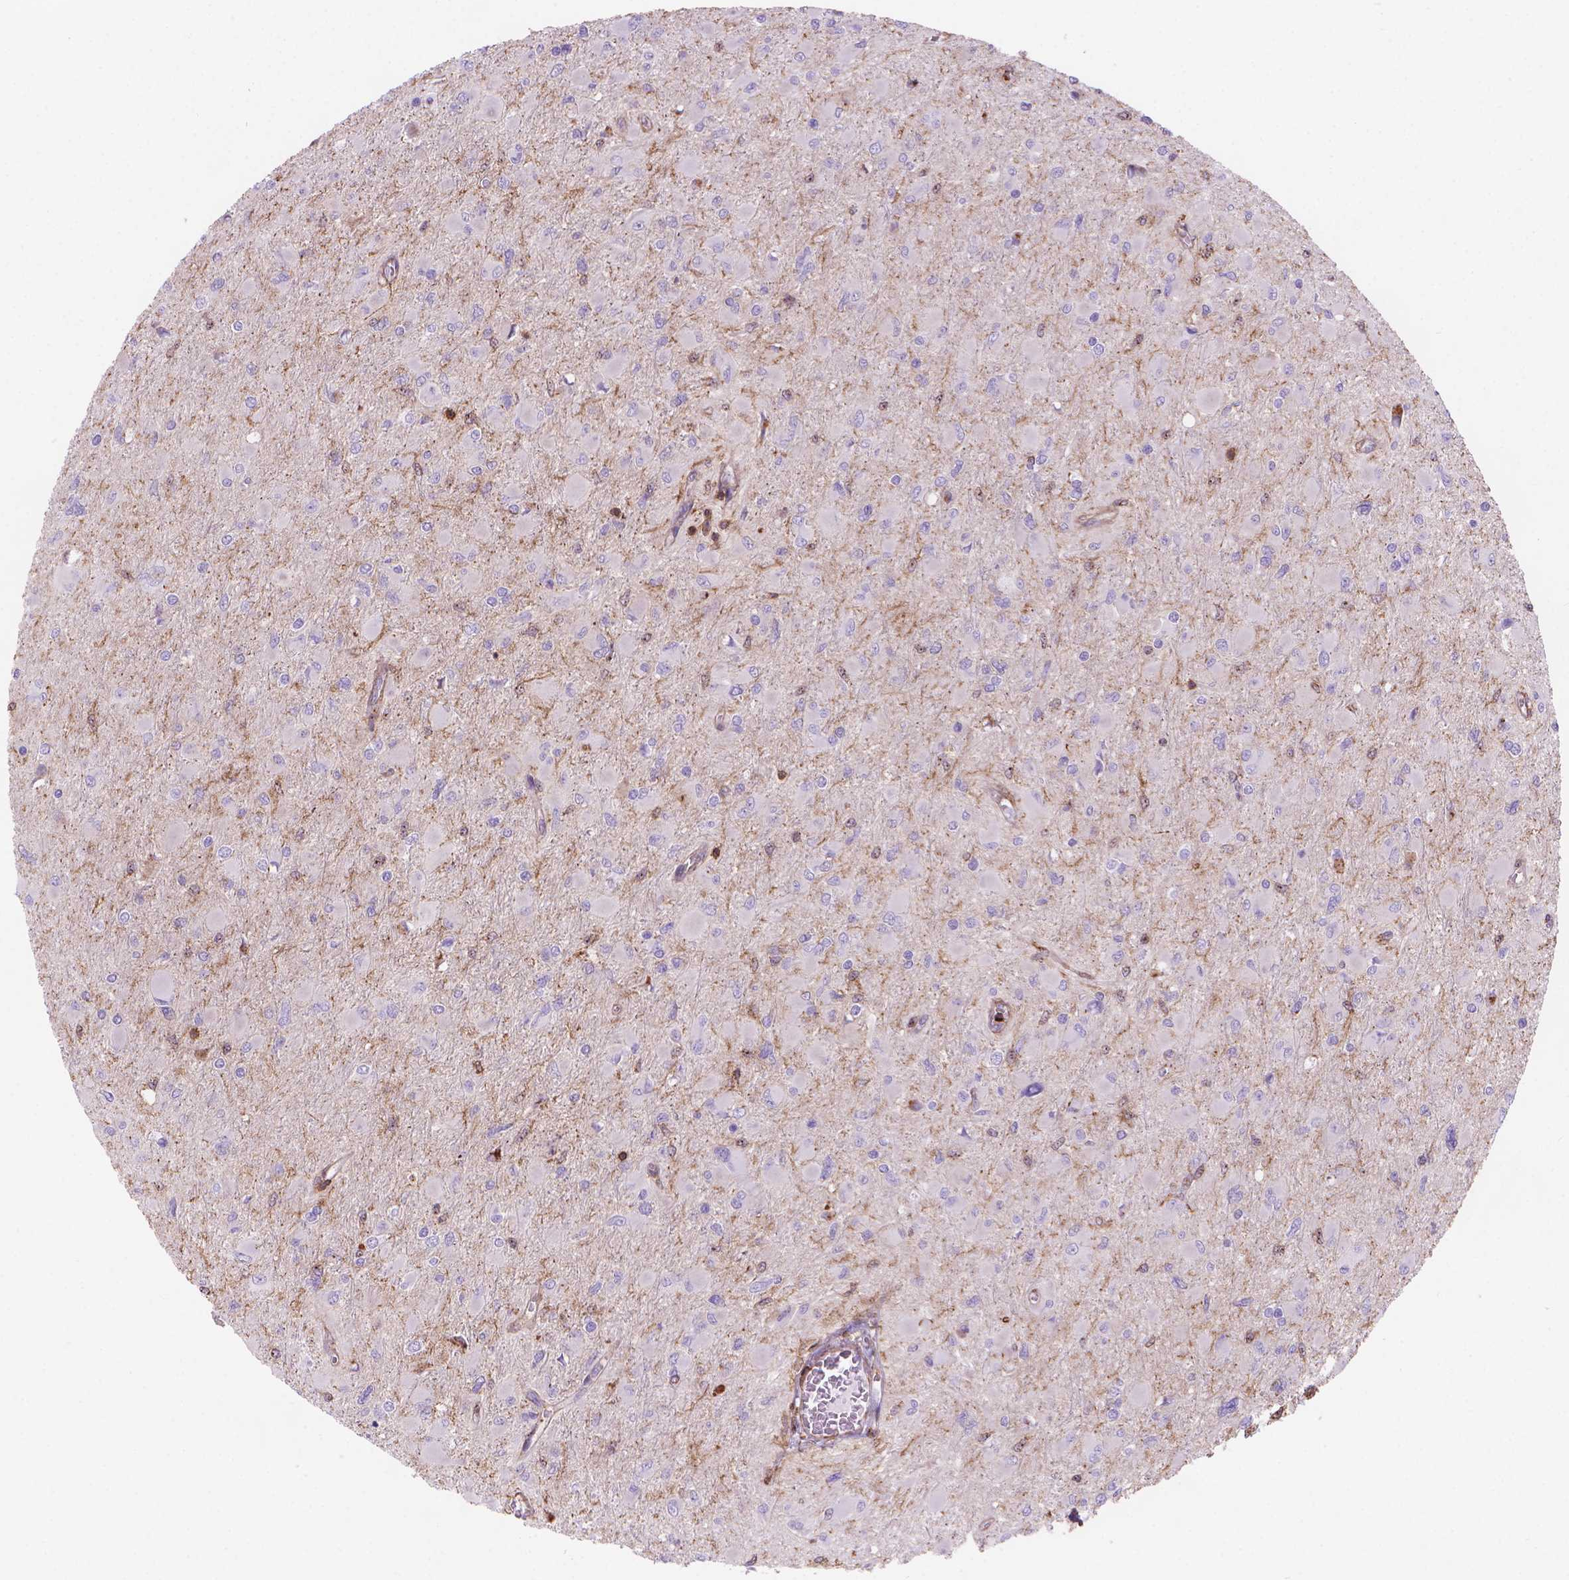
{"staining": {"intensity": "negative", "quantity": "none", "location": "none"}, "tissue": "glioma", "cell_type": "Tumor cells", "image_type": "cancer", "snomed": [{"axis": "morphology", "description": "Glioma, malignant, High grade"}, {"axis": "topography", "description": "Cerebral cortex"}], "caption": "Glioma was stained to show a protein in brown. There is no significant expression in tumor cells.", "gene": "PATJ", "patient": {"sex": "female", "age": 36}}